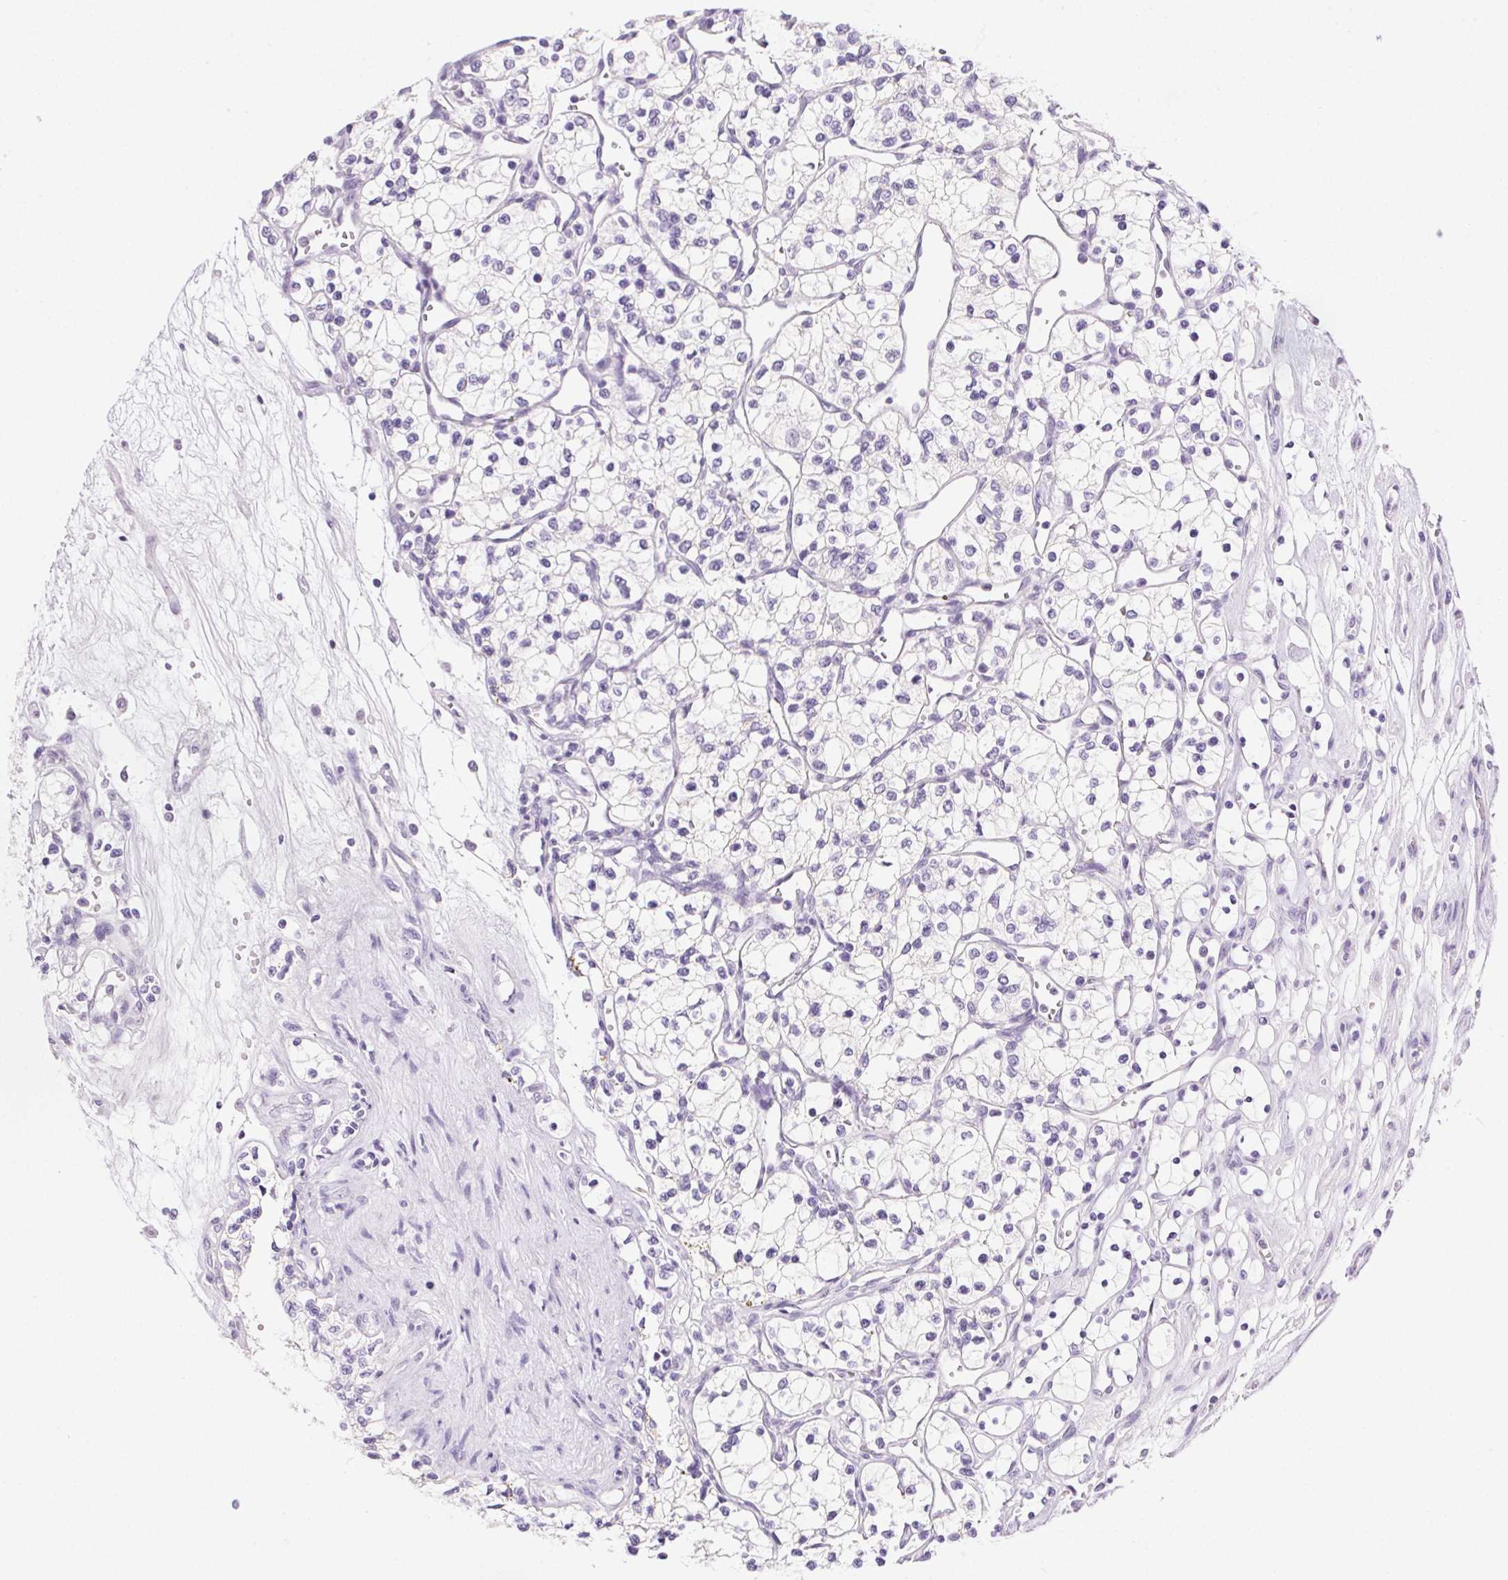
{"staining": {"intensity": "negative", "quantity": "none", "location": "none"}, "tissue": "renal cancer", "cell_type": "Tumor cells", "image_type": "cancer", "snomed": [{"axis": "morphology", "description": "Adenocarcinoma, NOS"}, {"axis": "topography", "description": "Kidney"}], "caption": "Immunohistochemistry micrograph of neoplastic tissue: human renal adenocarcinoma stained with DAB demonstrates no significant protein expression in tumor cells.", "gene": "CLDN10", "patient": {"sex": "female", "age": 69}}